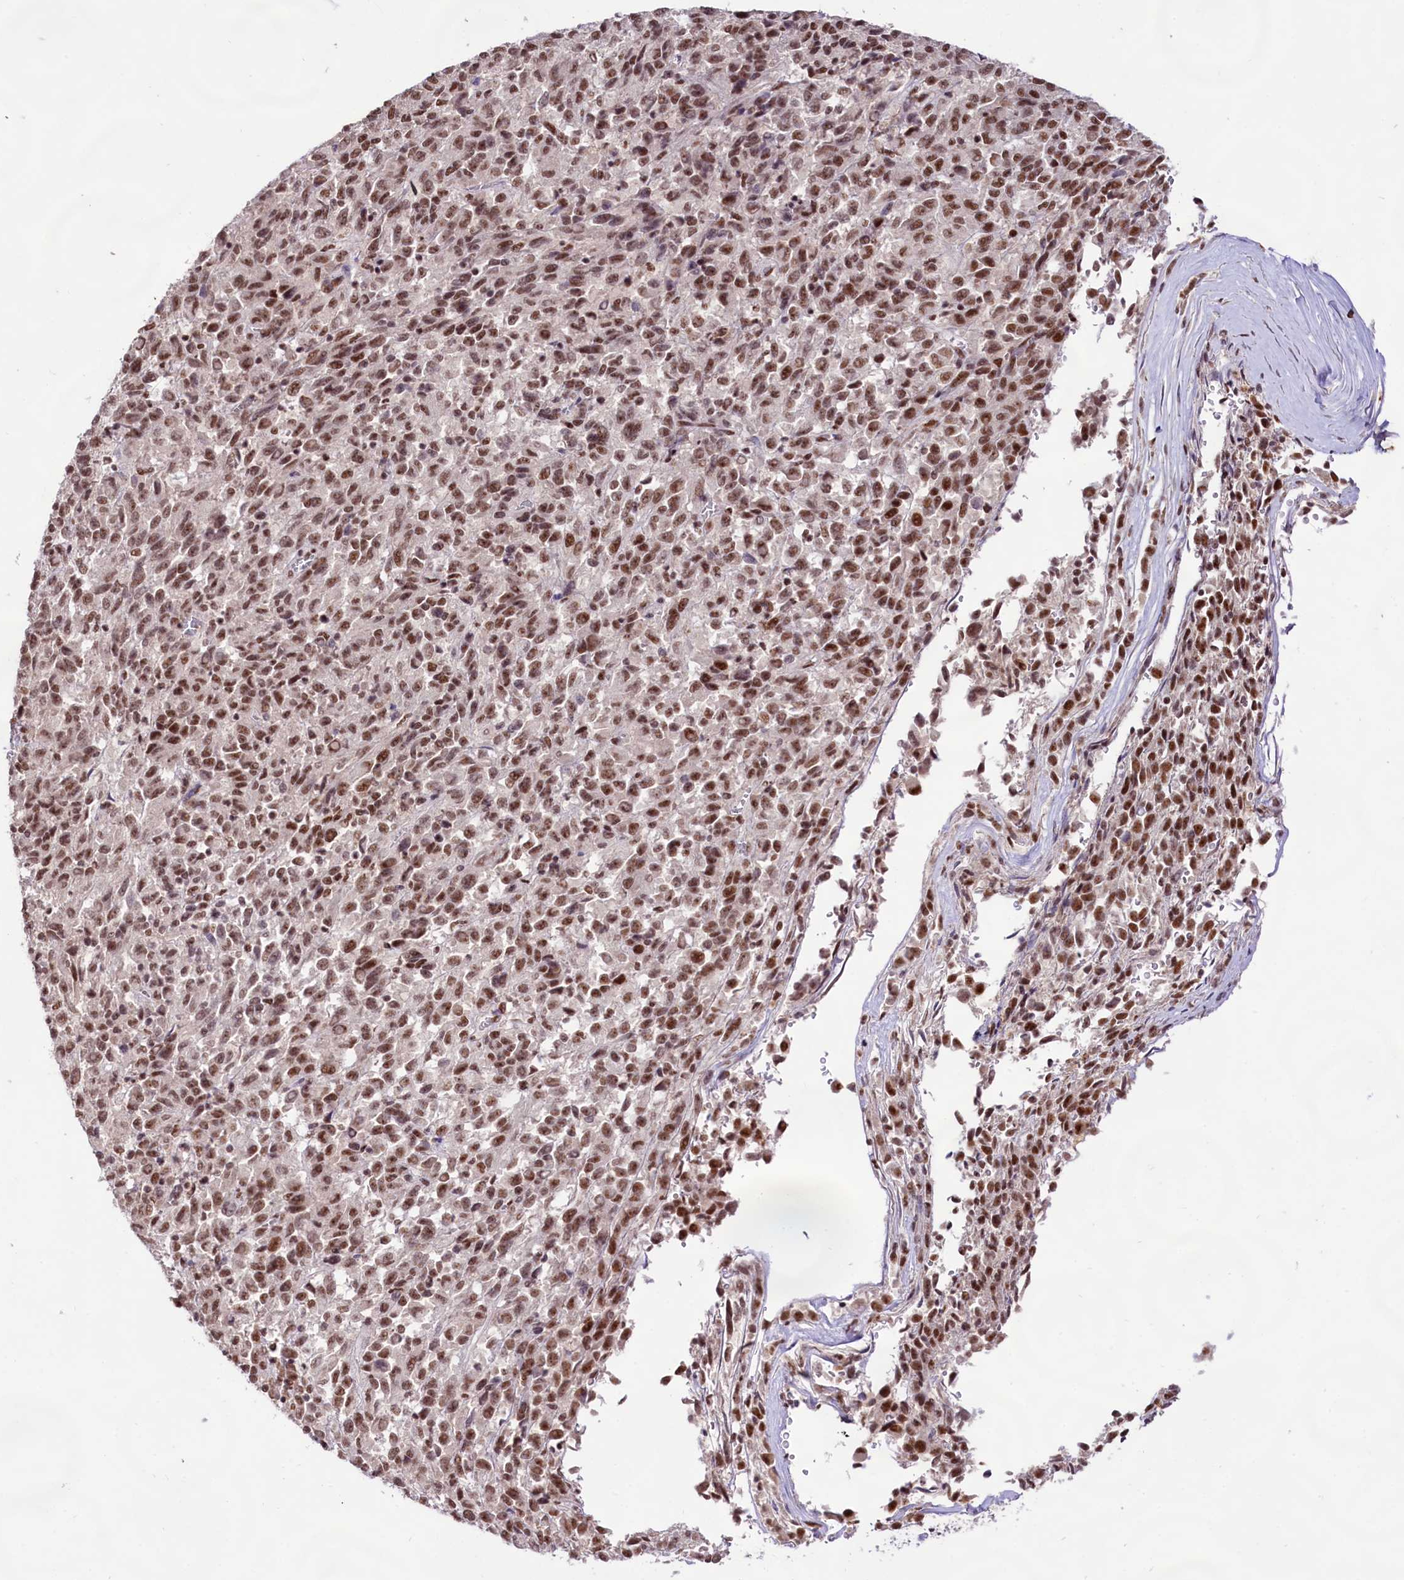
{"staining": {"intensity": "moderate", "quantity": ">75%", "location": "nuclear"}, "tissue": "melanoma", "cell_type": "Tumor cells", "image_type": "cancer", "snomed": [{"axis": "morphology", "description": "Malignant melanoma, Metastatic site"}, {"axis": "topography", "description": "Lung"}], "caption": "Moderate nuclear expression for a protein is identified in about >75% of tumor cells of melanoma using immunohistochemistry (IHC).", "gene": "HIRA", "patient": {"sex": "male", "age": 64}}